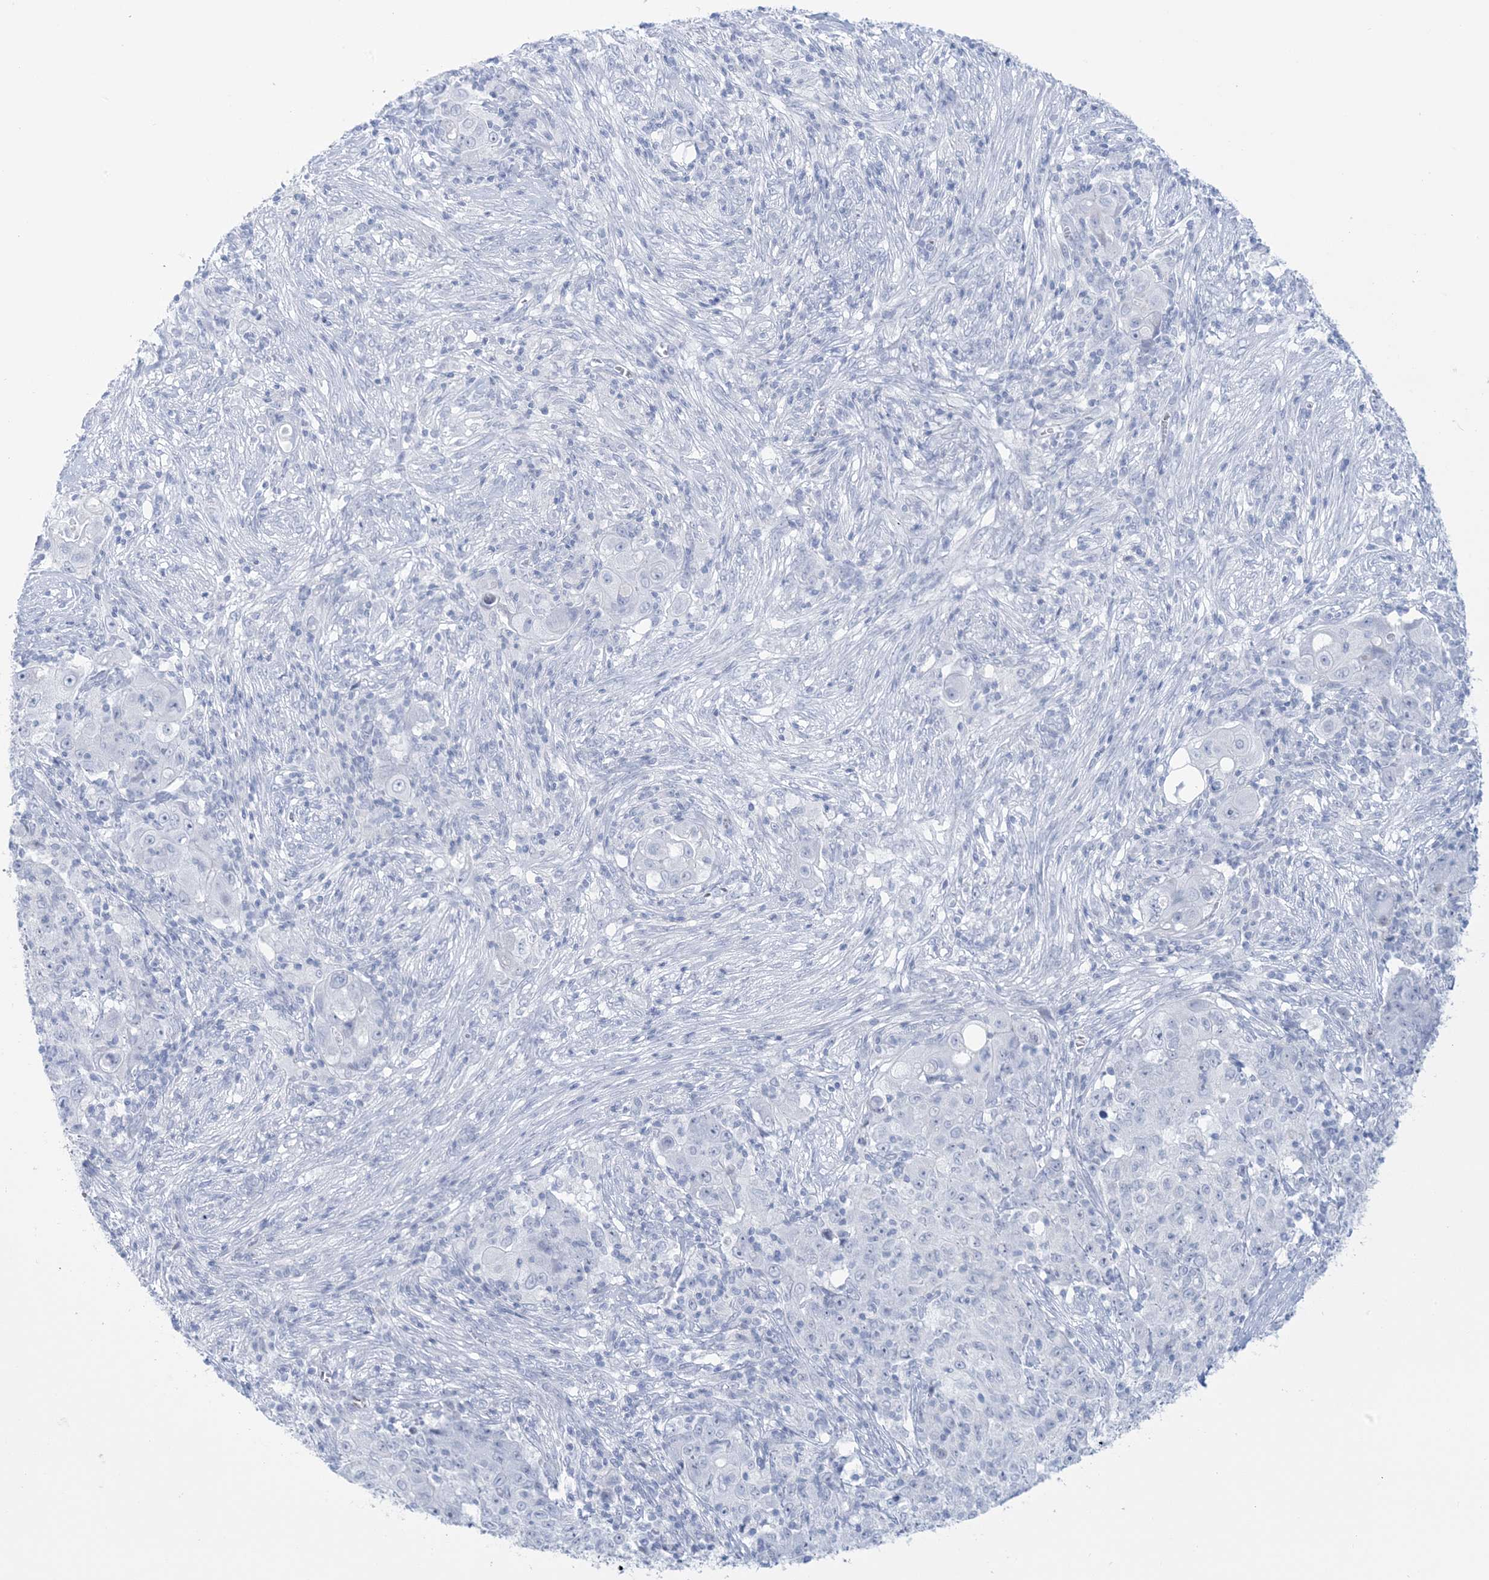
{"staining": {"intensity": "negative", "quantity": "none", "location": "none"}, "tissue": "ovarian cancer", "cell_type": "Tumor cells", "image_type": "cancer", "snomed": [{"axis": "morphology", "description": "Carcinoma, endometroid"}, {"axis": "topography", "description": "Ovary"}], "caption": "A histopathology image of human ovarian cancer is negative for staining in tumor cells. Nuclei are stained in blue.", "gene": "AGXT", "patient": {"sex": "female", "age": 42}}